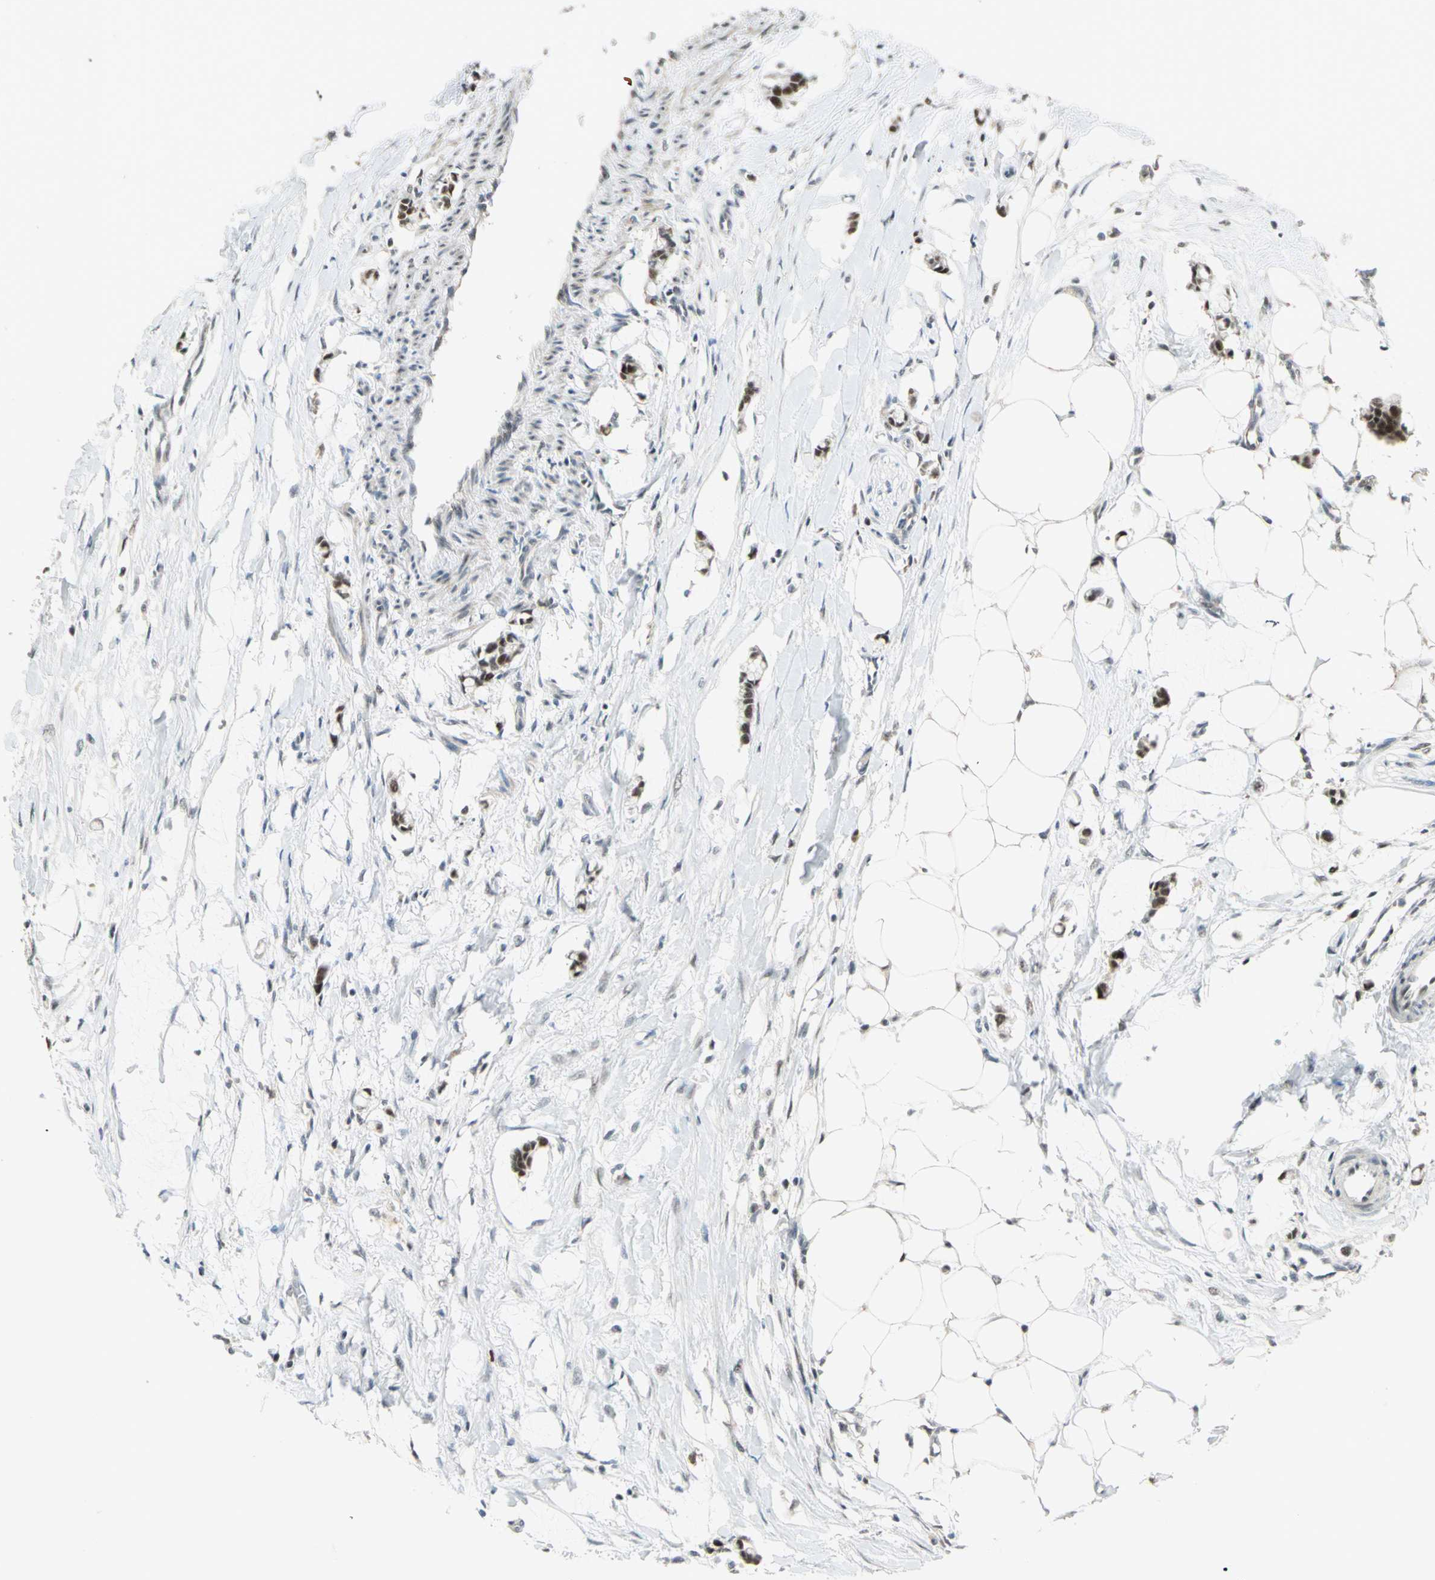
{"staining": {"intensity": "strong", "quantity": ">75%", "location": "nuclear"}, "tissue": "colorectal cancer", "cell_type": "Tumor cells", "image_type": "cancer", "snomed": [{"axis": "morphology", "description": "Normal tissue, NOS"}, {"axis": "morphology", "description": "Adenocarcinoma, NOS"}, {"axis": "topography", "description": "Colon"}, {"axis": "topography", "description": "Peripheral nerve tissue"}], "caption": "This is a photomicrograph of immunohistochemistry (IHC) staining of colorectal adenocarcinoma, which shows strong expression in the nuclear of tumor cells.", "gene": "CCNT1", "patient": {"sex": "male", "age": 14}}